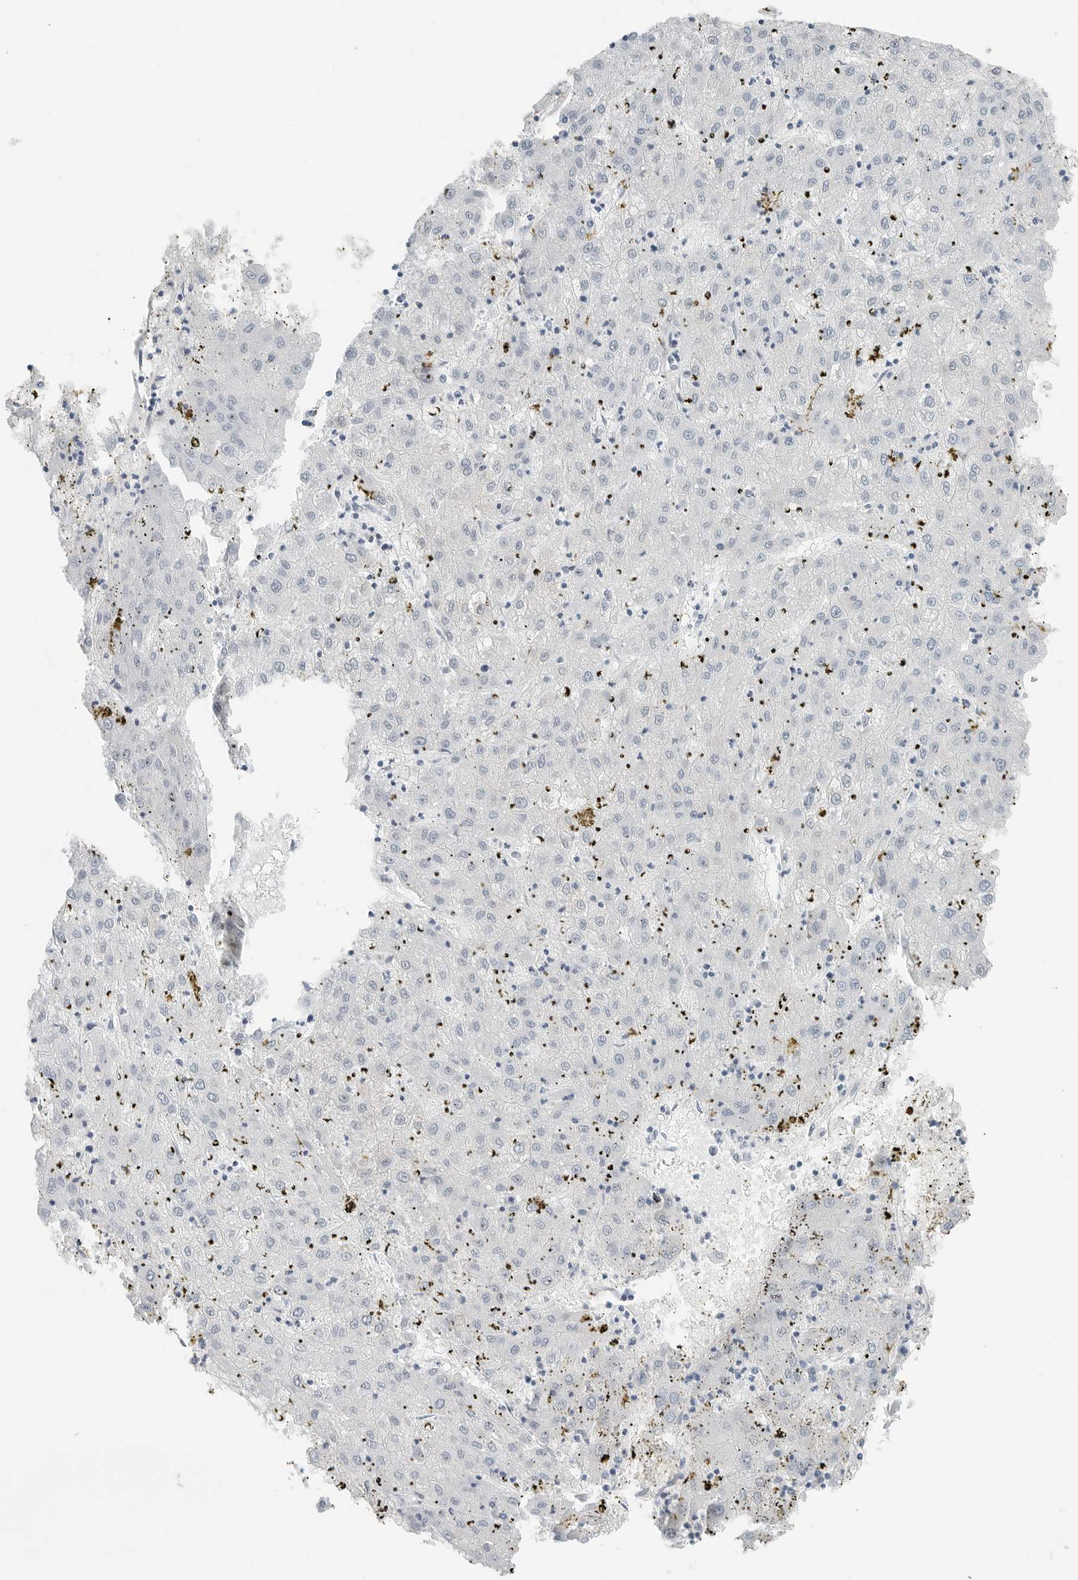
{"staining": {"intensity": "negative", "quantity": "none", "location": "none"}, "tissue": "liver cancer", "cell_type": "Tumor cells", "image_type": "cancer", "snomed": [{"axis": "morphology", "description": "Carcinoma, Hepatocellular, NOS"}, {"axis": "topography", "description": "Liver"}], "caption": "There is no significant positivity in tumor cells of liver hepatocellular carcinoma.", "gene": "NTMT2", "patient": {"sex": "male", "age": 72}}